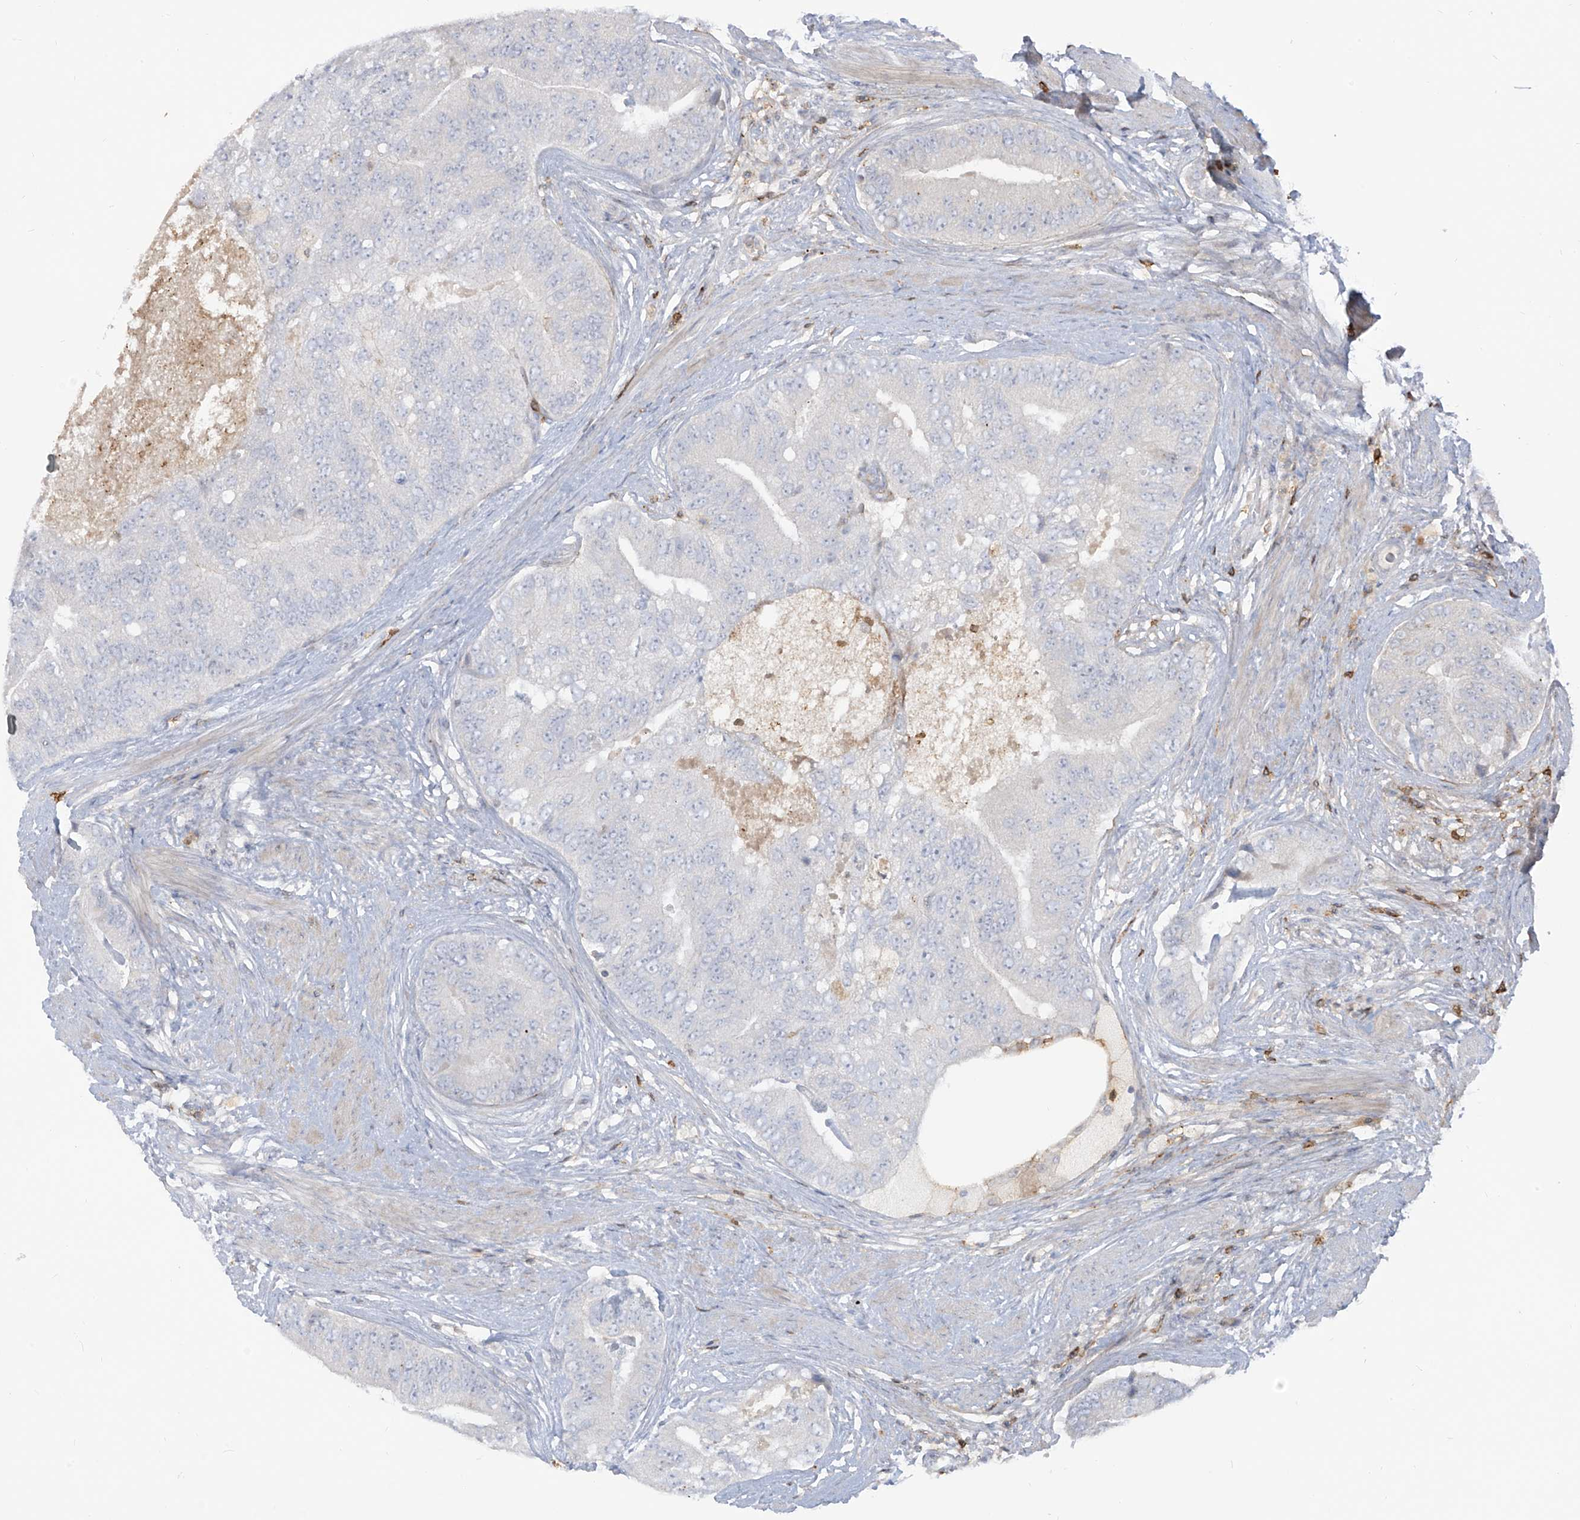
{"staining": {"intensity": "negative", "quantity": "none", "location": "none"}, "tissue": "prostate cancer", "cell_type": "Tumor cells", "image_type": "cancer", "snomed": [{"axis": "morphology", "description": "Adenocarcinoma, High grade"}, {"axis": "topography", "description": "Prostate"}], "caption": "Histopathology image shows no protein staining in tumor cells of high-grade adenocarcinoma (prostate) tissue.", "gene": "NOTO", "patient": {"sex": "male", "age": 70}}